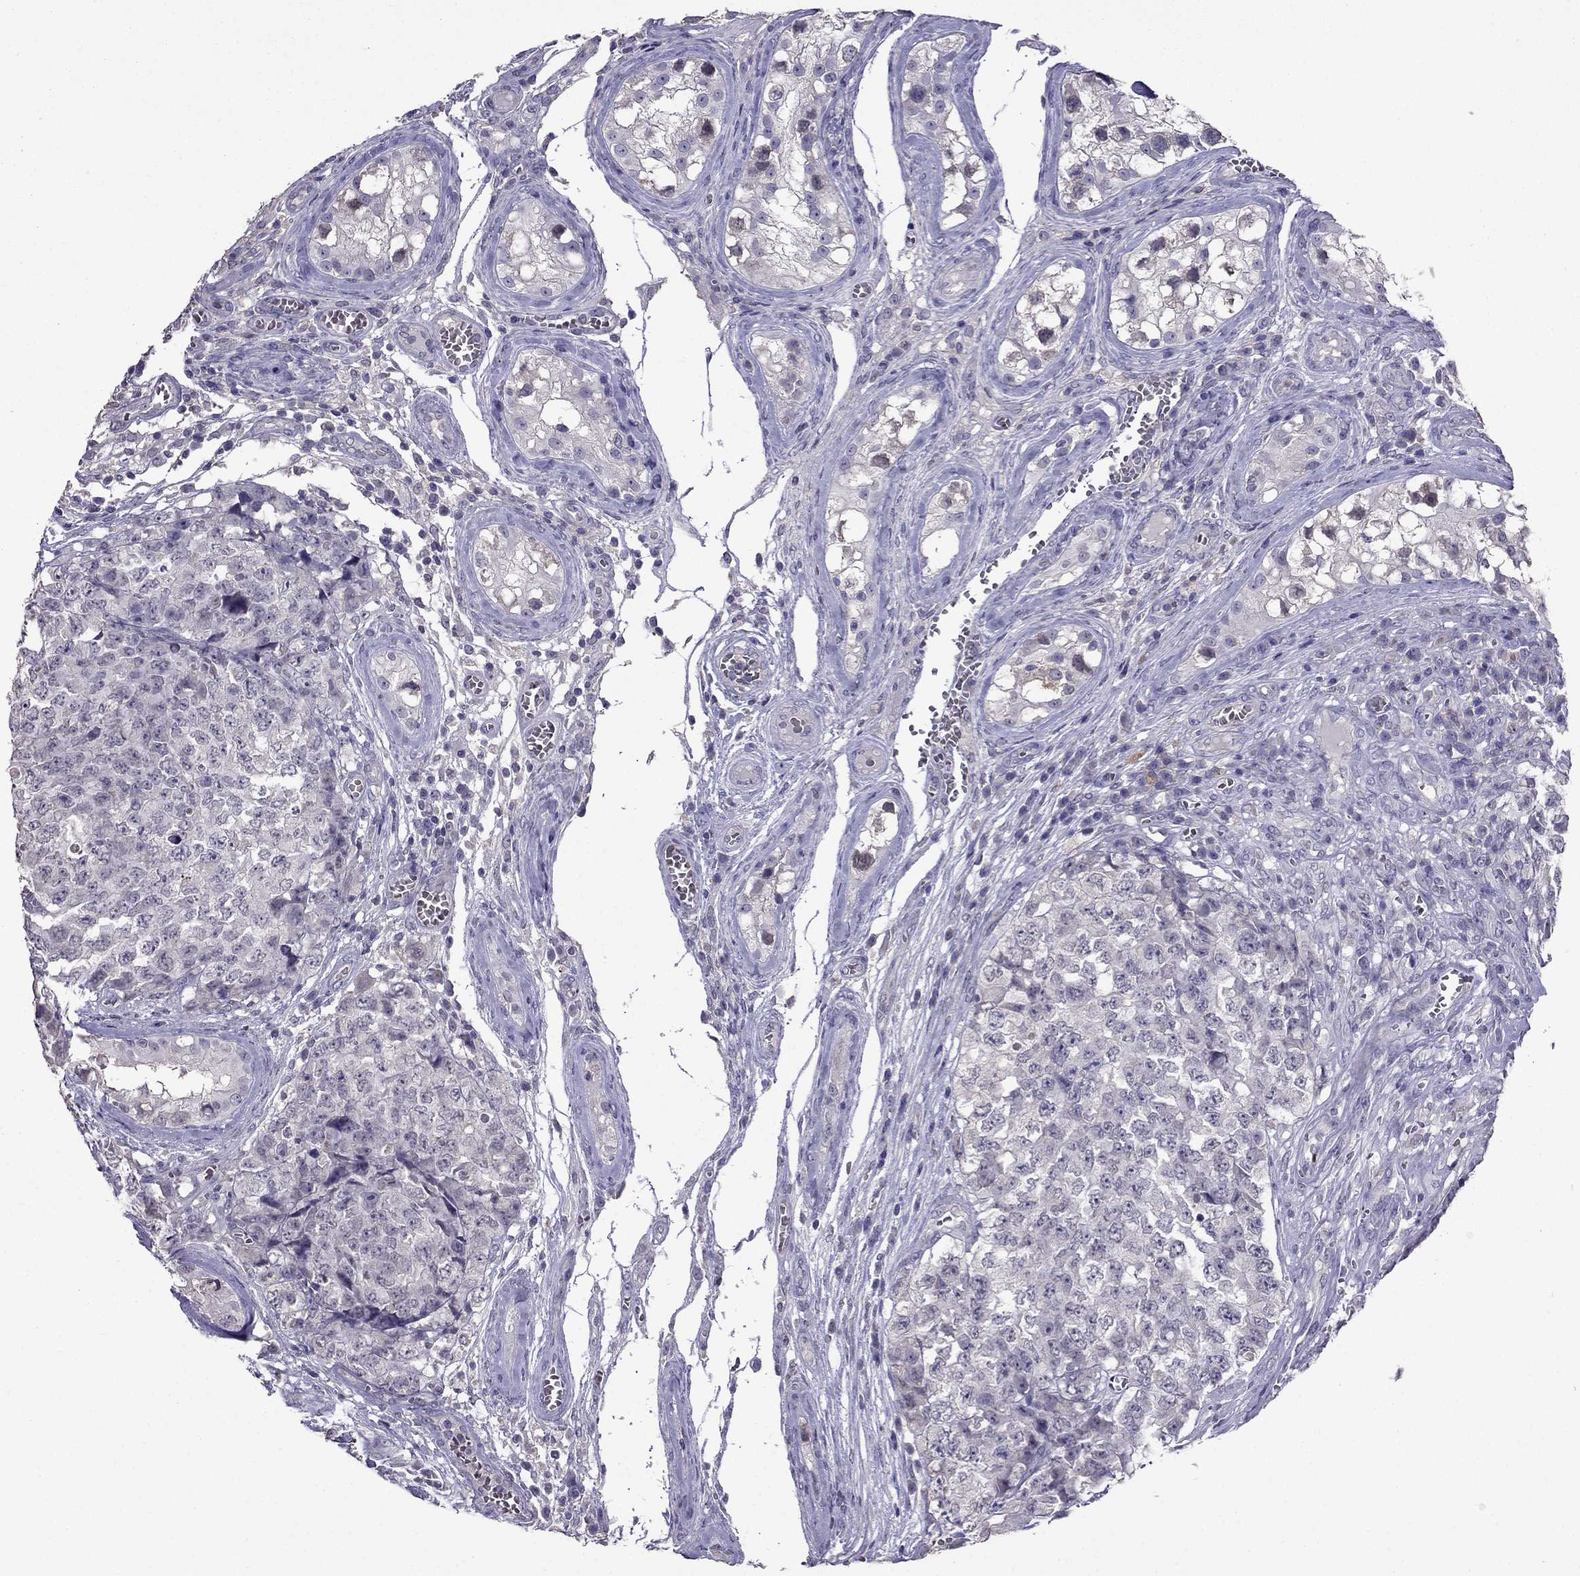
{"staining": {"intensity": "negative", "quantity": "none", "location": "none"}, "tissue": "testis cancer", "cell_type": "Tumor cells", "image_type": "cancer", "snomed": [{"axis": "morphology", "description": "Carcinoma, Embryonal, NOS"}, {"axis": "topography", "description": "Testis"}], "caption": "A high-resolution photomicrograph shows immunohistochemistry staining of testis cancer, which demonstrates no significant expression in tumor cells.", "gene": "AQP9", "patient": {"sex": "male", "age": 23}}